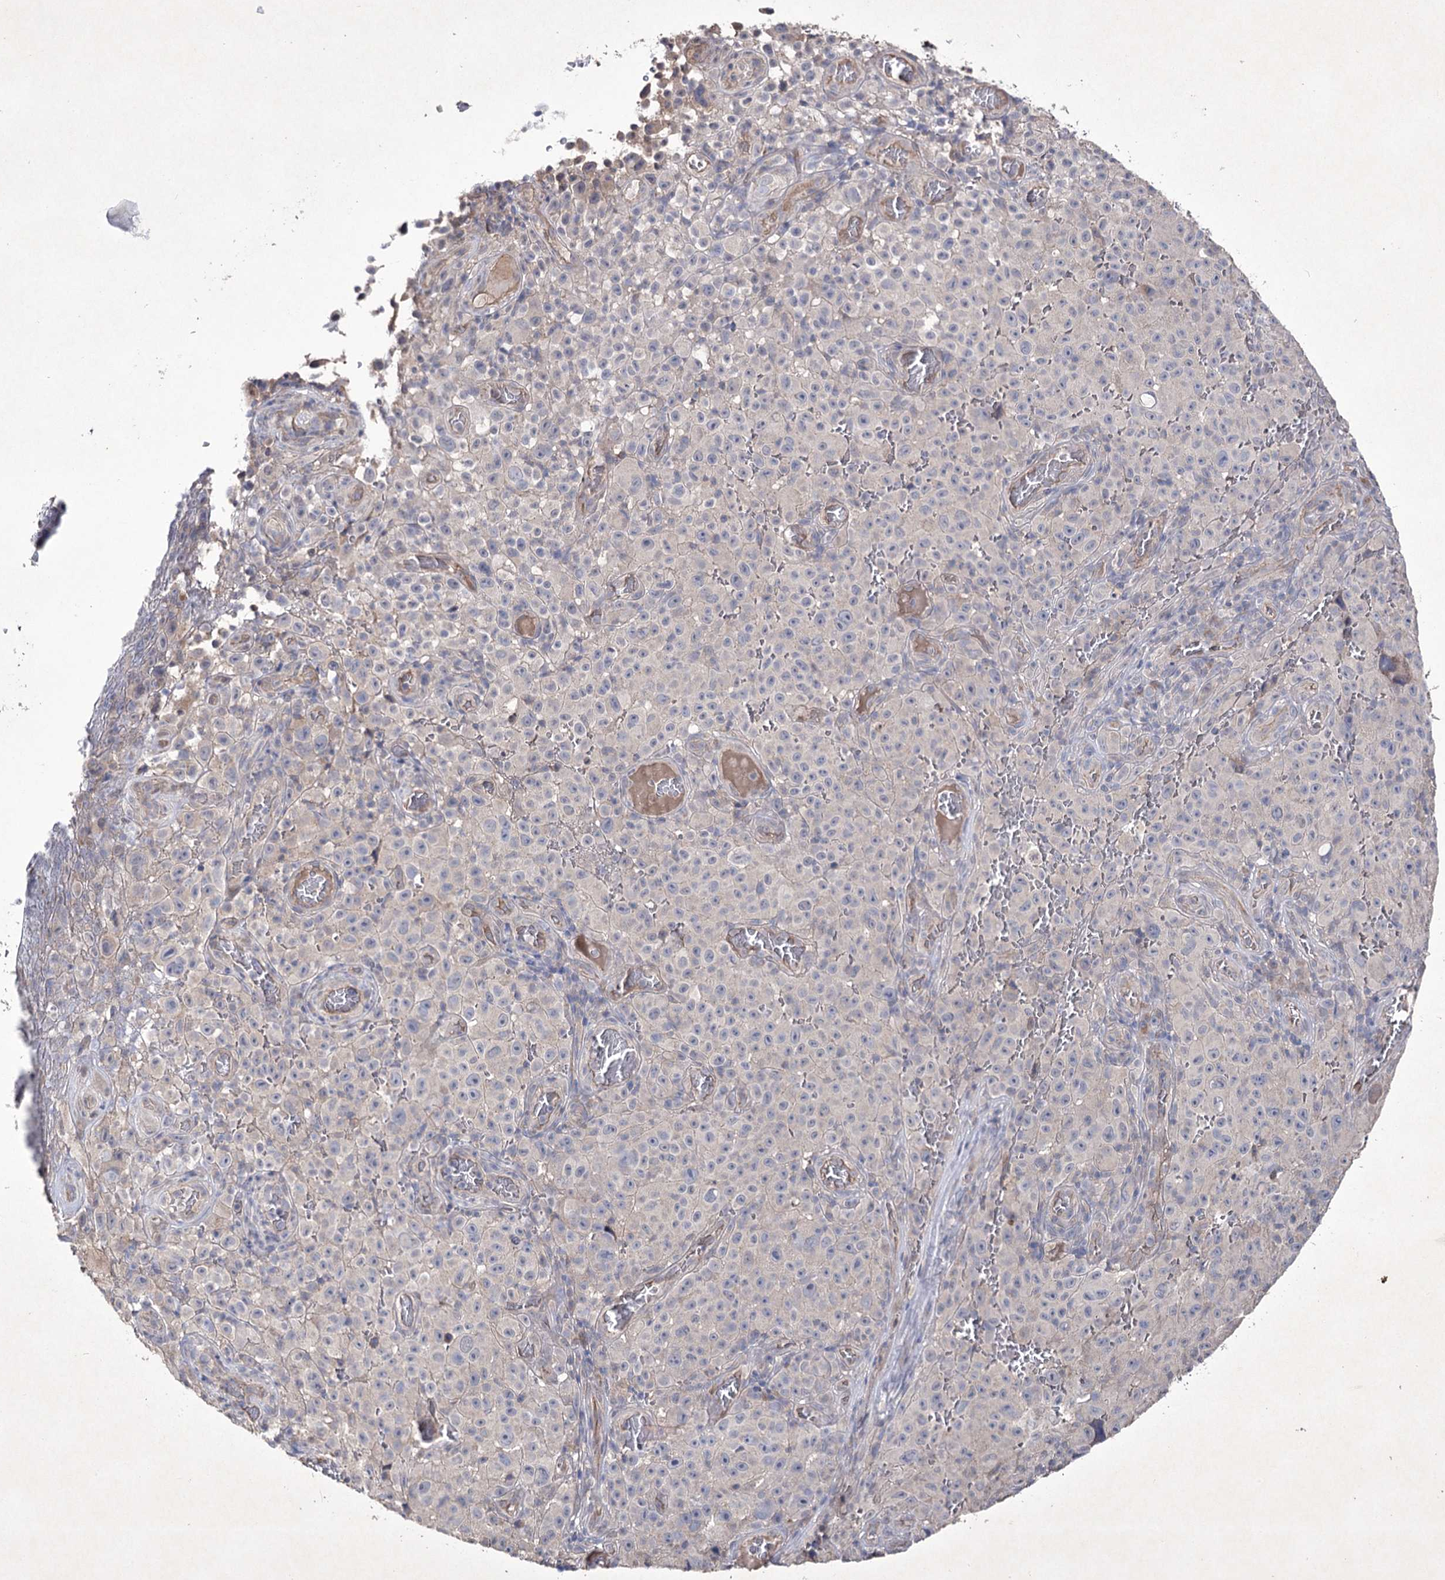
{"staining": {"intensity": "negative", "quantity": "none", "location": "none"}, "tissue": "melanoma", "cell_type": "Tumor cells", "image_type": "cancer", "snomed": [{"axis": "morphology", "description": "Malignant melanoma, NOS"}, {"axis": "topography", "description": "Skin"}], "caption": "IHC photomicrograph of neoplastic tissue: human malignant melanoma stained with DAB displays no significant protein positivity in tumor cells.", "gene": "SEMA4G", "patient": {"sex": "female", "age": 82}}